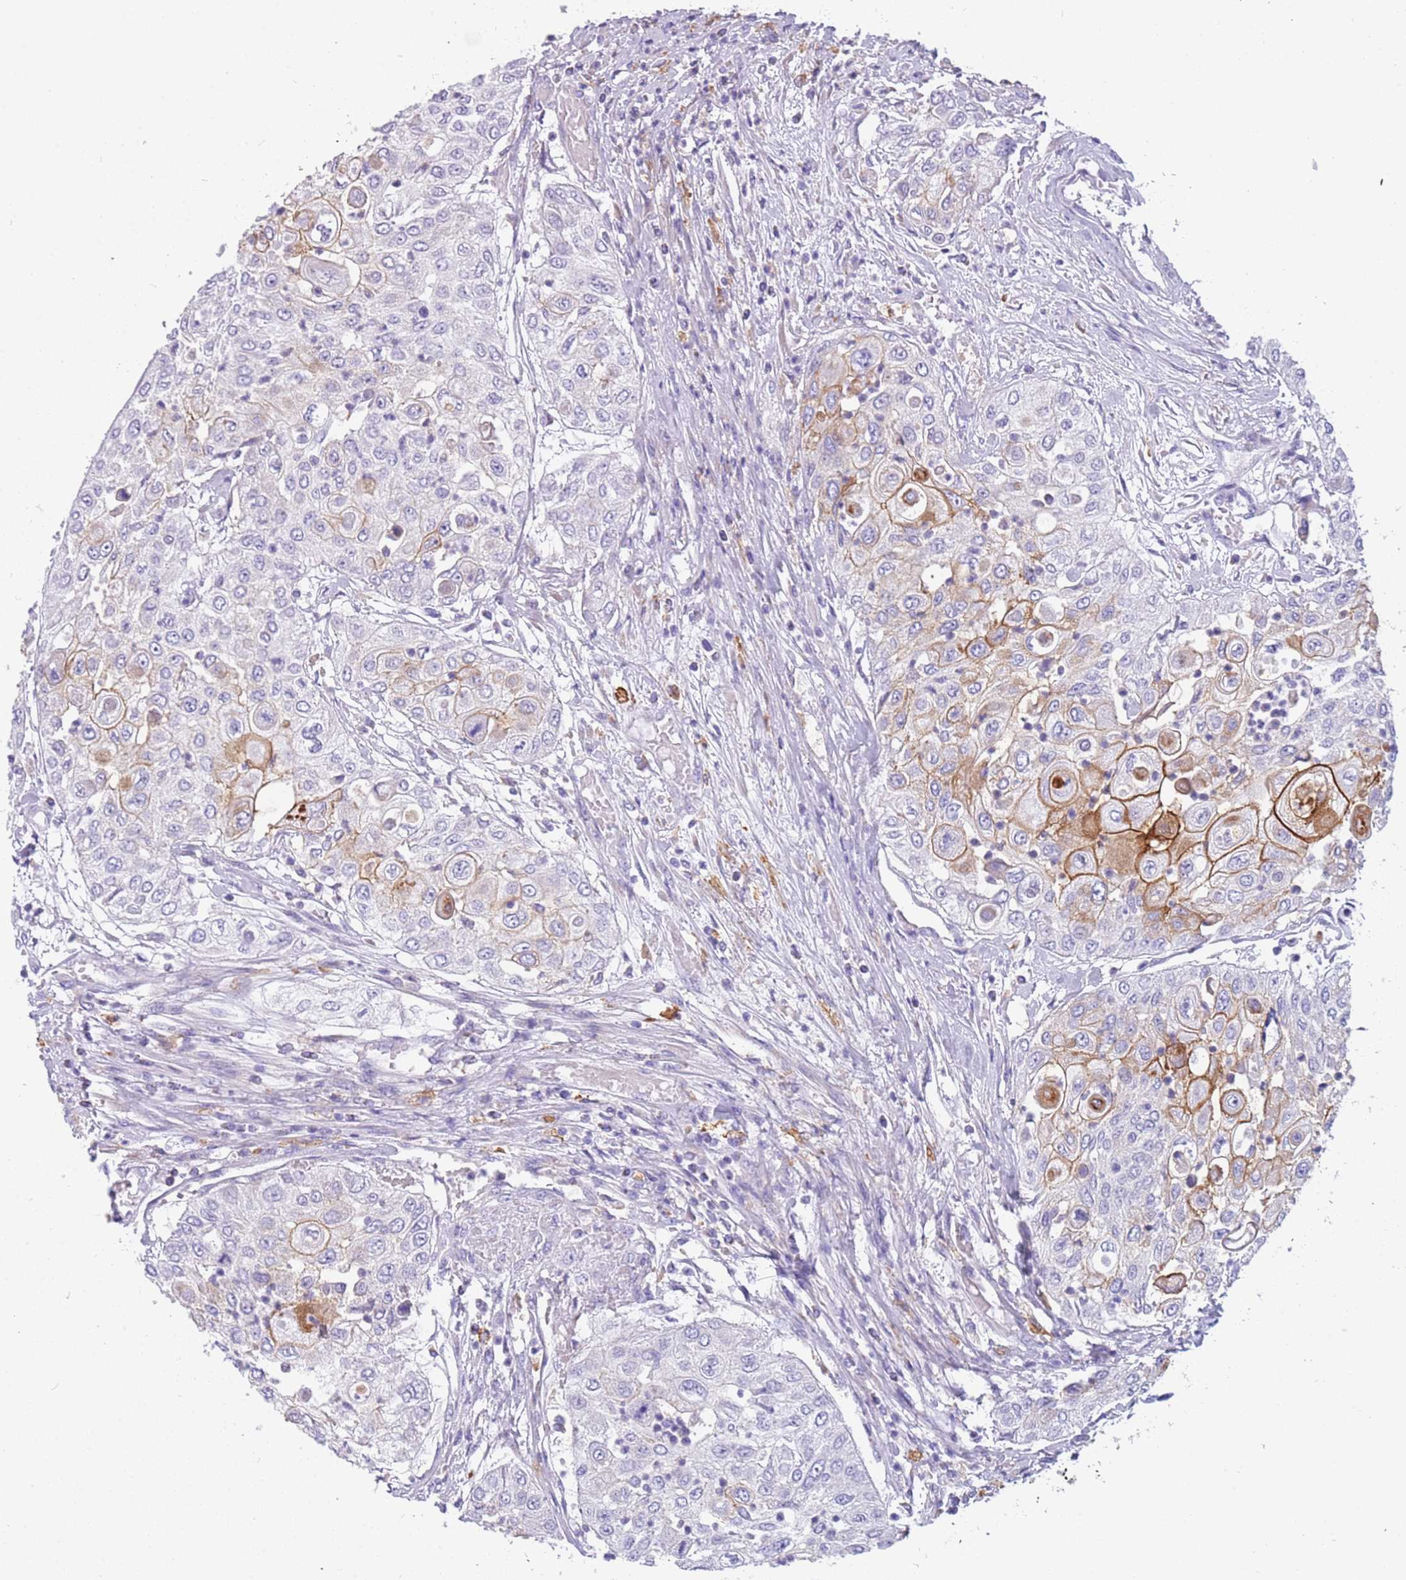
{"staining": {"intensity": "strong", "quantity": "<25%", "location": "cytoplasmic/membranous"}, "tissue": "urothelial cancer", "cell_type": "Tumor cells", "image_type": "cancer", "snomed": [{"axis": "morphology", "description": "Urothelial carcinoma, High grade"}, {"axis": "topography", "description": "Urinary bladder"}], "caption": "Human urothelial cancer stained with a protein marker reveals strong staining in tumor cells.", "gene": "RHCG", "patient": {"sex": "female", "age": 79}}